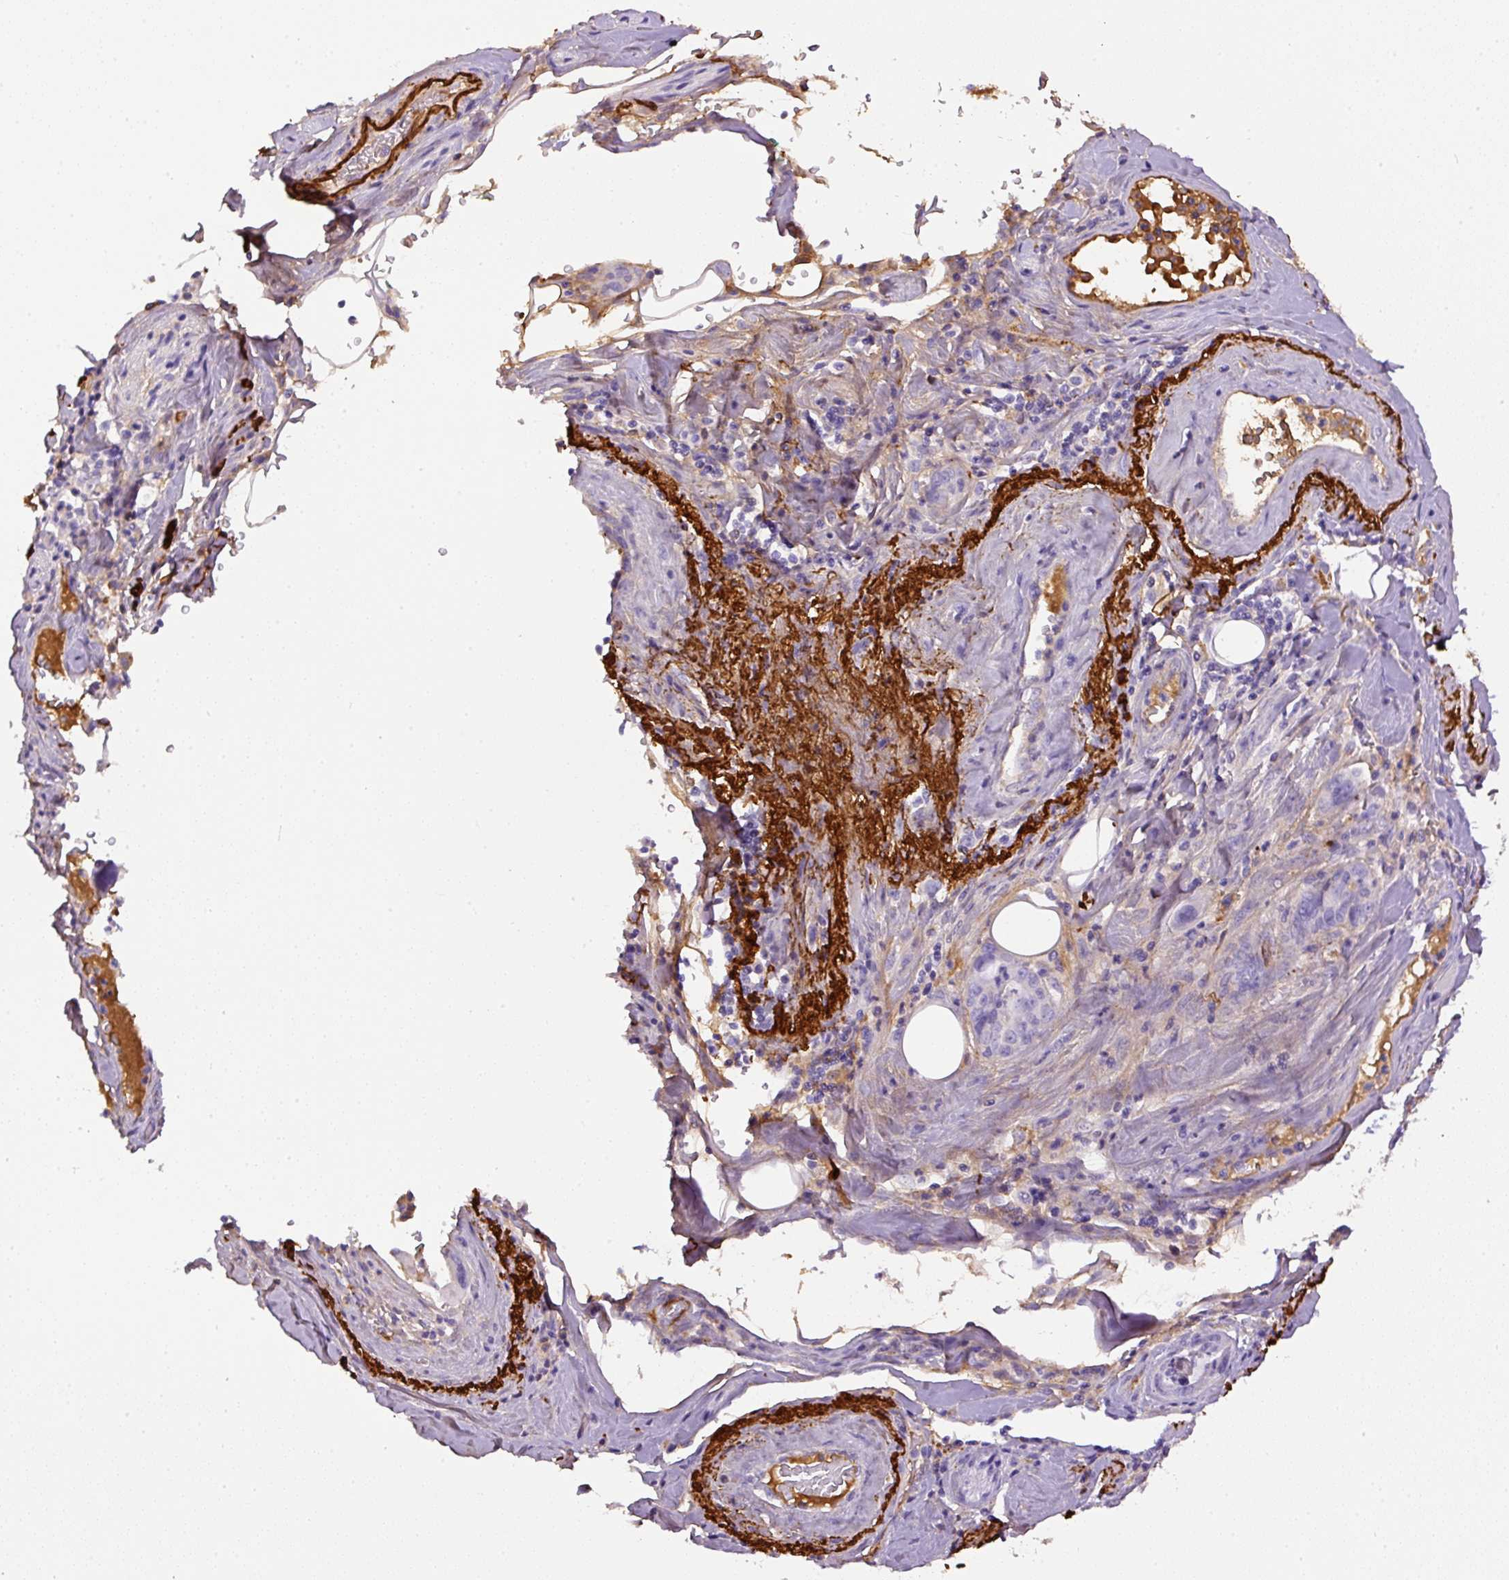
{"staining": {"intensity": "weak", "quantity": "<25%", "location": "cytoplasmic/membranous"}, "tissue": "pancreatic cancer", "cell_type": "Tumor cells", "image_type": "cancer", "snomed": [{"axis": "morphology", "description": "Adenocarcinoma, NOS"}, {"axis": "topography", "description": "Pancreas"}], "caption": "There is no significant staining in tumor cells of pancreatic adenocarcinoma. (Brightfield microscopy of DAB (3,3'-diaminobenzidine) immunohistochemistry at high magnification).", "gene": "APCS", "patient": {"sex": "male", "age": 70}}